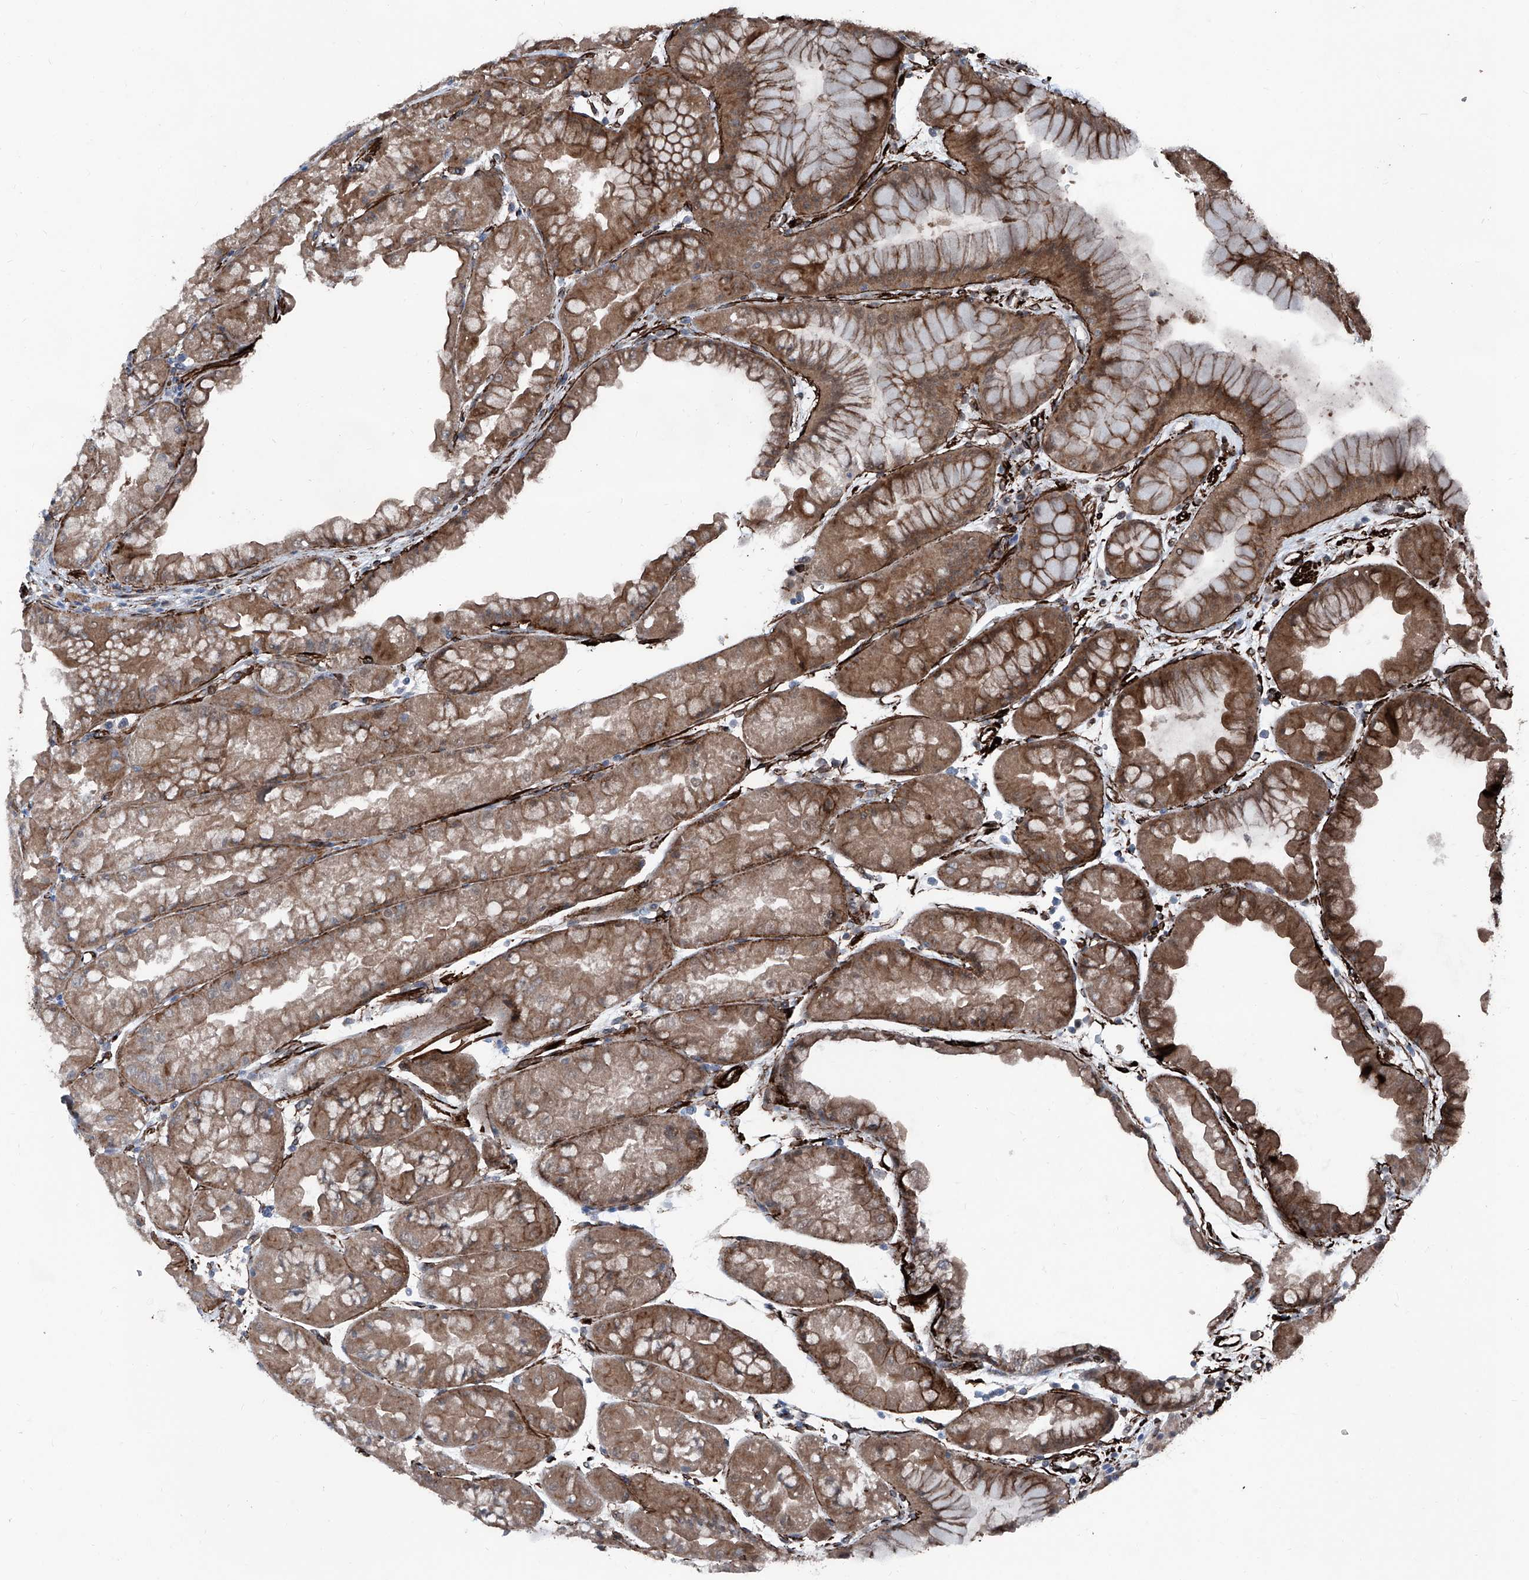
{"staining": {"intensity": "moderate", "quantity": ">75%", "location": "cytoplasmic/membranous,nuclear"}, "tissue": "stomach", "cell_type": "Glandular cells", "image_type": "normal", "snomed": [{"axis": "morphology", "description": "Normal tissue, NOS"}, {"axis": "topography", "description": "Stomach, upper"}], "caption": "DAB (3,3'-diaminobenzidine) immunohistochemical staining of benign human stomach reveals moderate cytoplasmic/membranous,nuclear protein positivity in about >75% of glandular cells.", "gene": "COA7", "patient": {"sex": "male", "age": 47}}